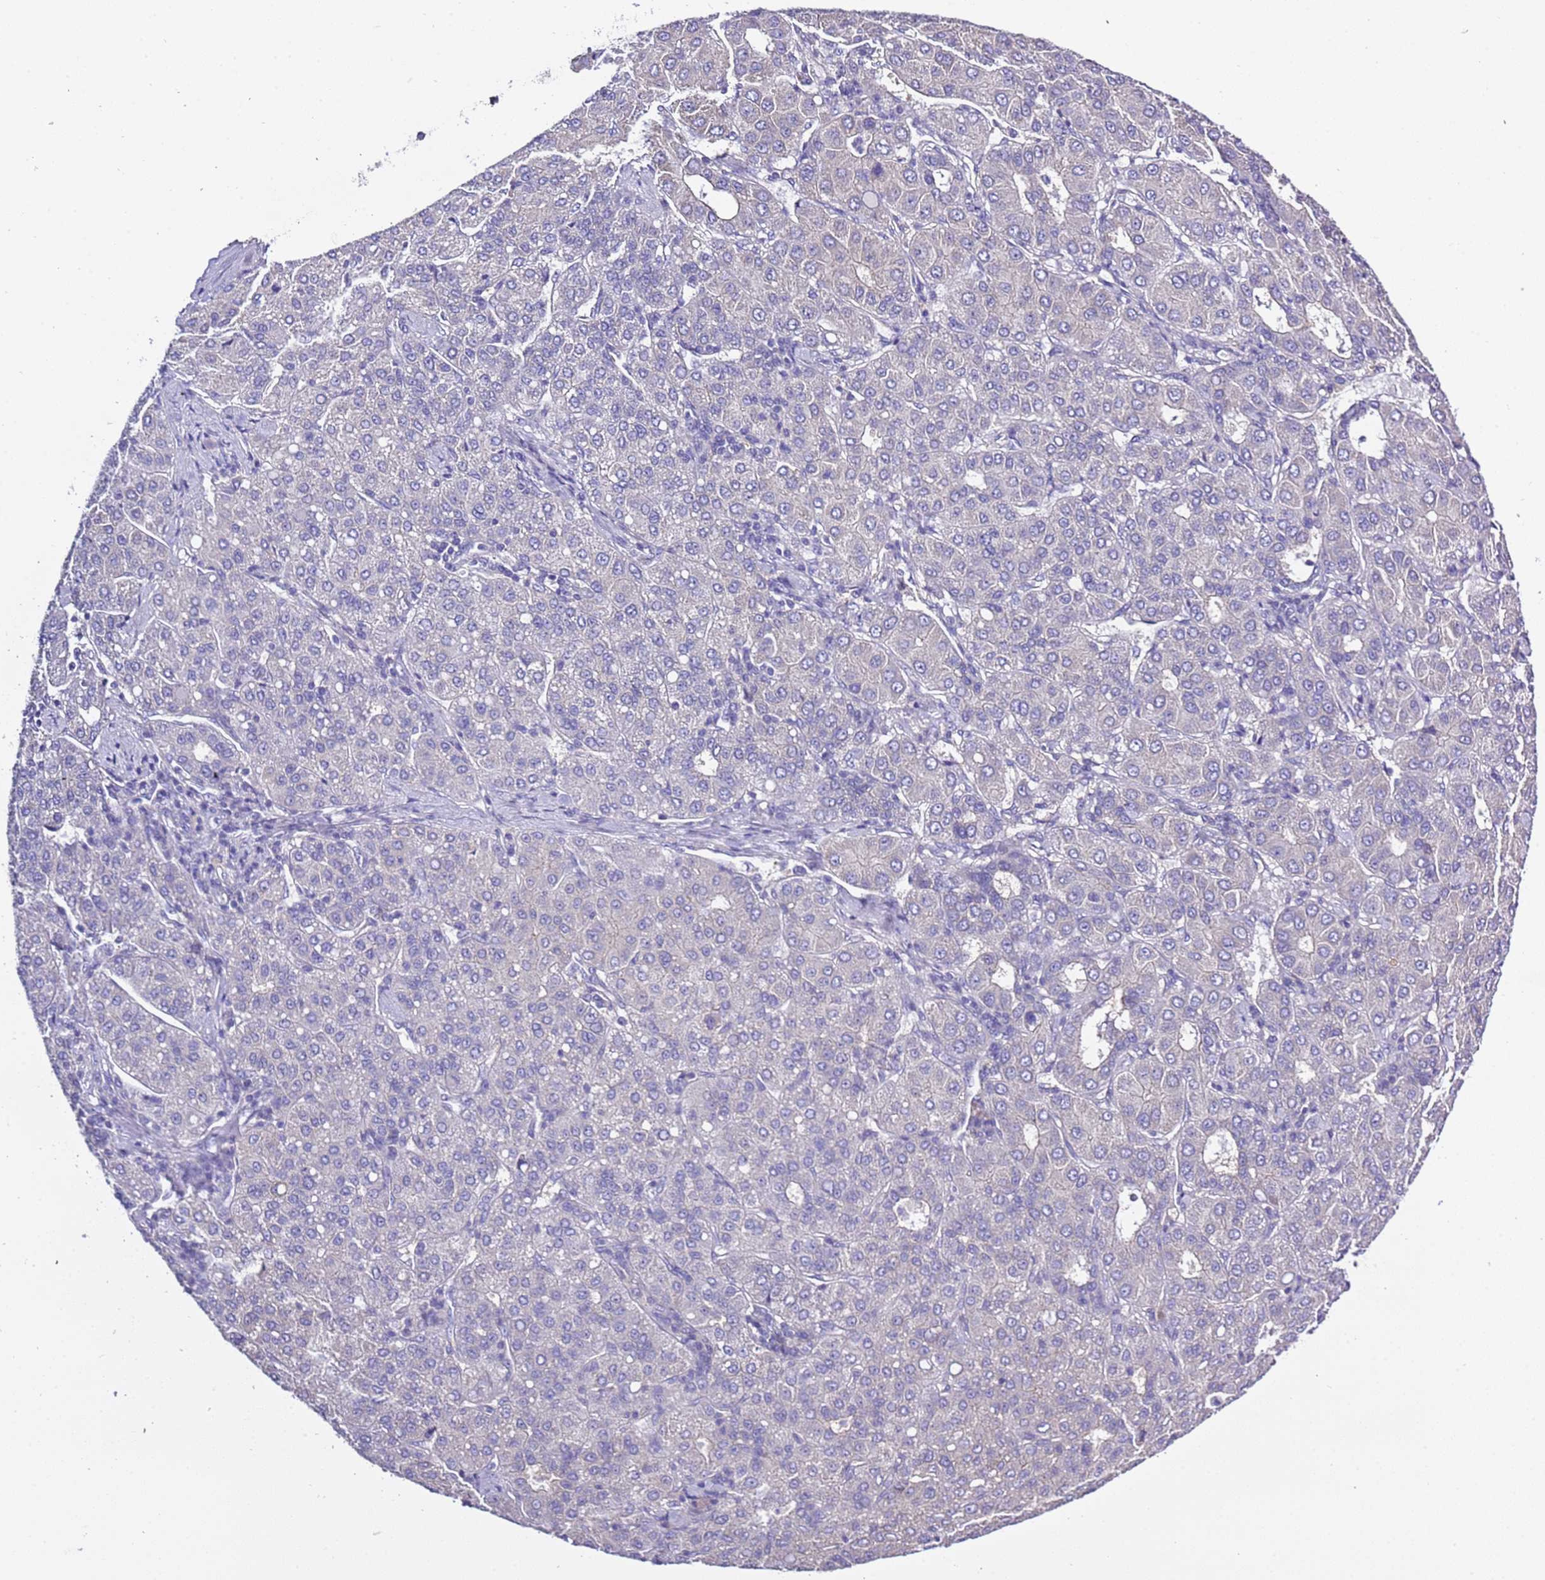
{"staining": {"intensity": "negative", "quantity": "none", "location": "none"}, "tissue": "liver cancer", "cell_type": "Tumor cells", "image_type": "cancer", "snomed": [{"axis": "morphology", "description": "Carcinoma, Hepatocellular, NOS"}, {"axis": "topography", "description": "Liver"}], "caption": "Liver cancer was stained to show a protein in brown. There is no significant expression in tumor cells.", "gene": "STIP1", "patient": {"sex": "male", "age": 65}}